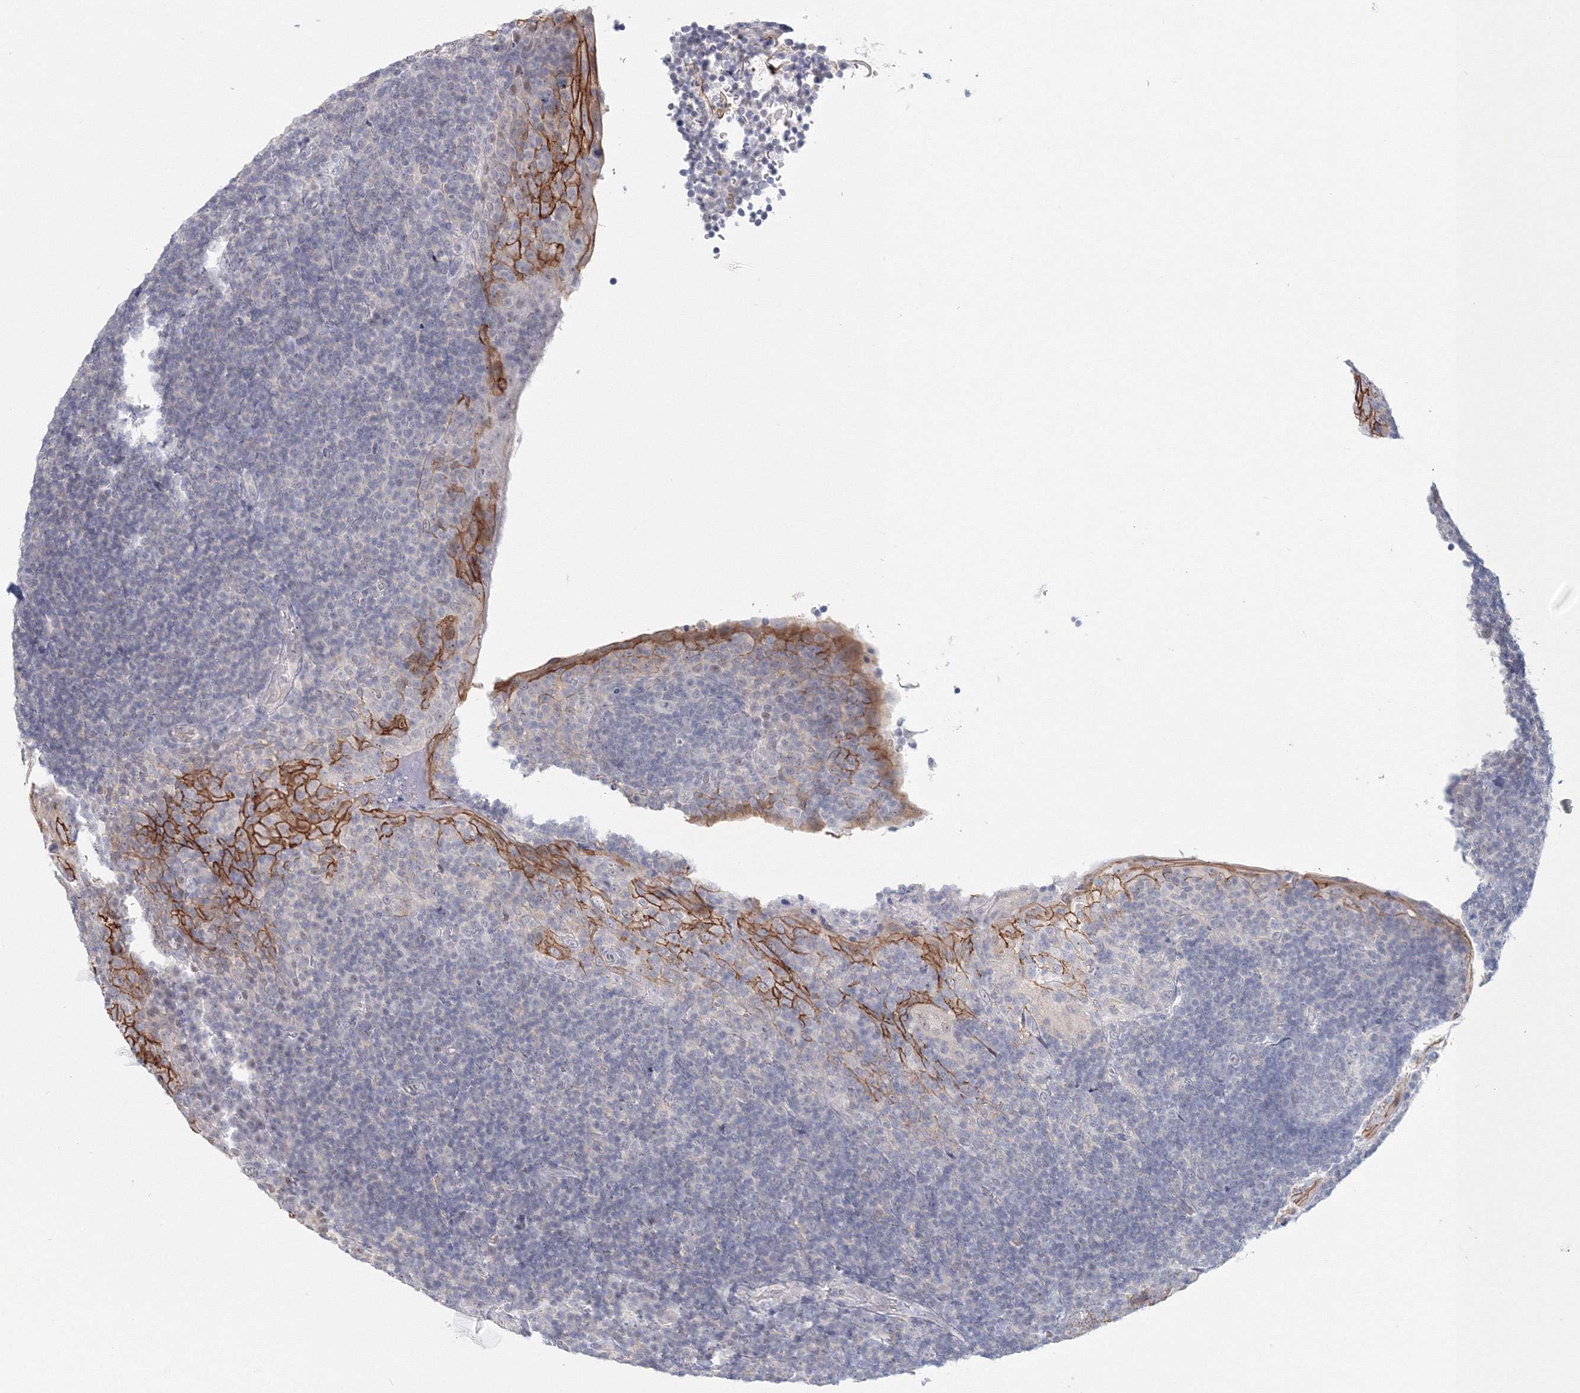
{"staining": {"intensity": "negative", "quantity": "none", "location": "none"}, "tissue": "tonsil", "cell_type": "Germinal center cells", "image_type": "normal", "snomed": [{"axis": "morphology", "description": "Normal tissue, NOS"}, {"axis": "topography", "description": "Tonsil"}], "caption": "Immunohistochemistry (IHC) of benign human tonsil exhibits no positivity in germinal center cells.", "gene": "VSIG1", "patient": {"sex": "male", "age": 37}}